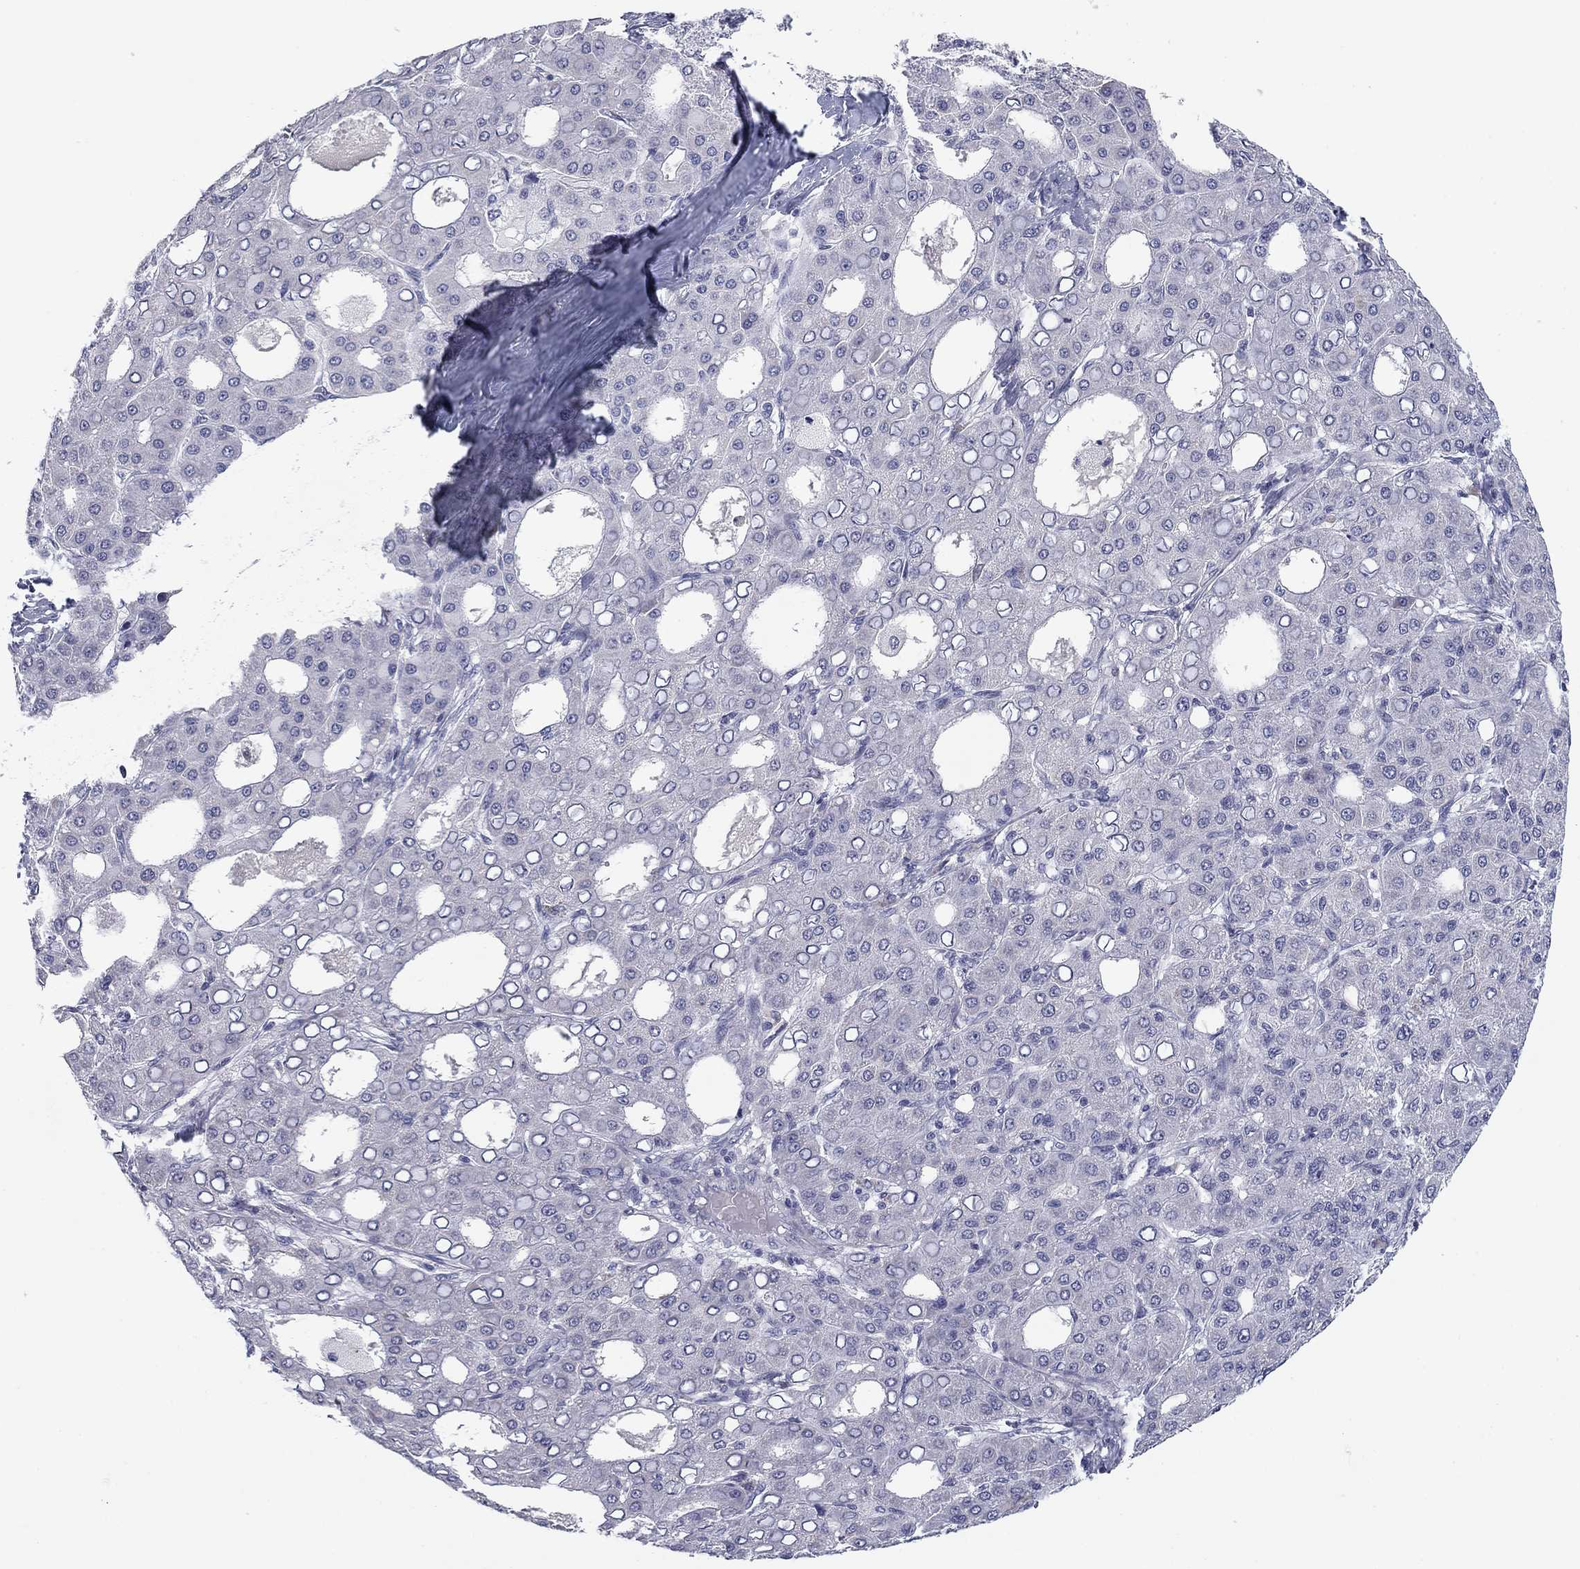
{"staining": {"intensity": "negative", "quantity": "none", "location": "none"}, "tissue": "liver cancer", "cell_type": "Tumor cells", "image_type": "cancer", "snomed": [{"axis": "morphology", "description": "Carcinoma, Hepatocellular, NOS"}, {"axis": "topography", "description": "Liver"}], "caption": "Liver cancer (hepatocellular carcinoma) was stained to show a protein in brown. There is no significant expression in tumor cells.", "gene": "PRPH", "patient": {"sex": "male", "age": 65}}